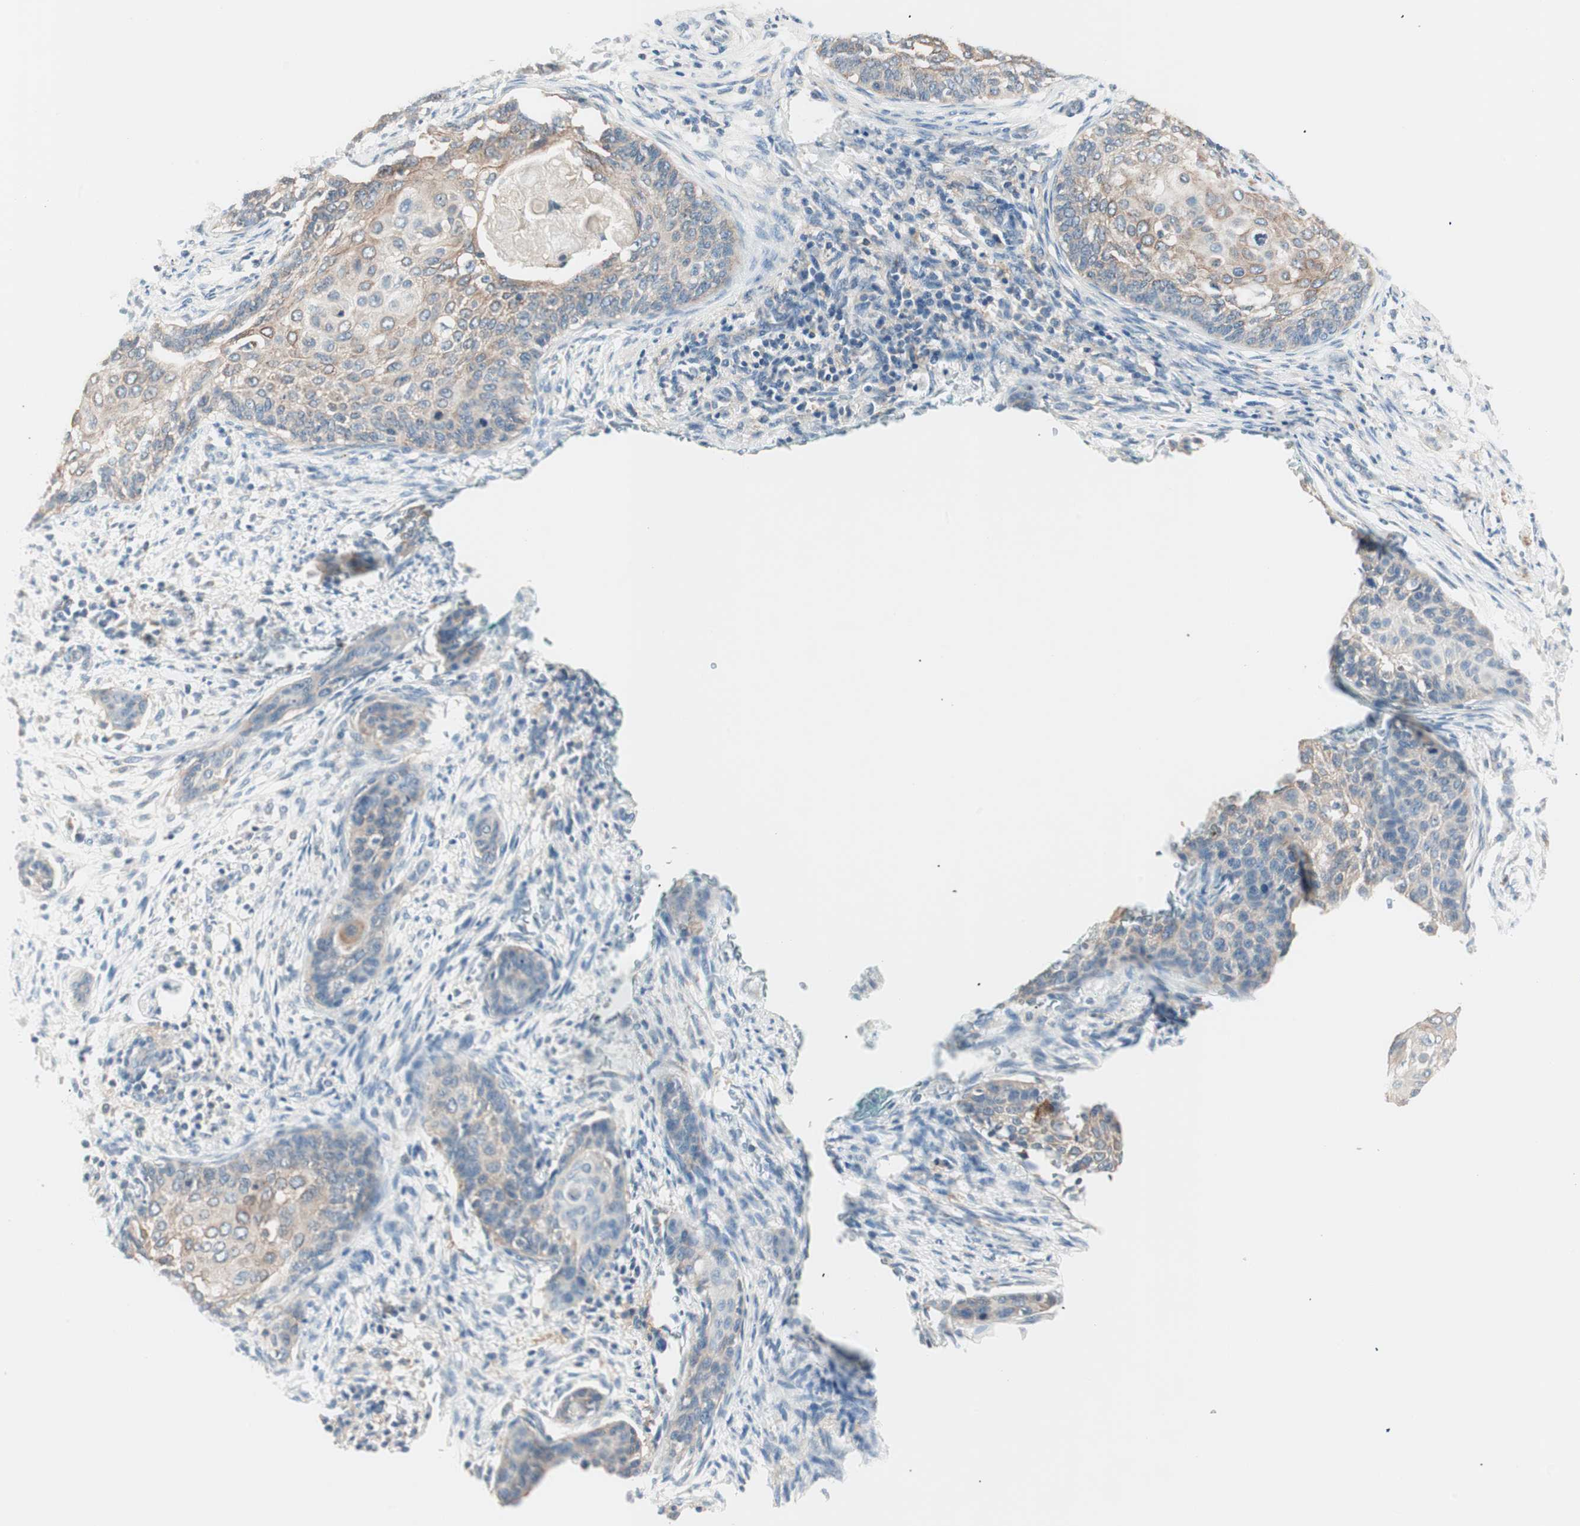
{"staining": {"intensity": "weak", "quantity": ">75%", "location": "cytoplasmic/membranous"}, "tissue": "cervical cancer", "cell_type": "Tumor cells", "image_type": "cancer", "snomed": [{"axis": "morphology", "description": "Squamous cell carcinoma, NOS"}, {"axis": "topography", "description": "Cervix"}], "caption": "Weak cytoplasmic/membranous staining for a protein is appreciated in approximately >75% of tumor cells of cervical squamous cell carcinoma using IHC.", "gene": "RAD54B", "patient": {"sex": "female", "age": 33}}